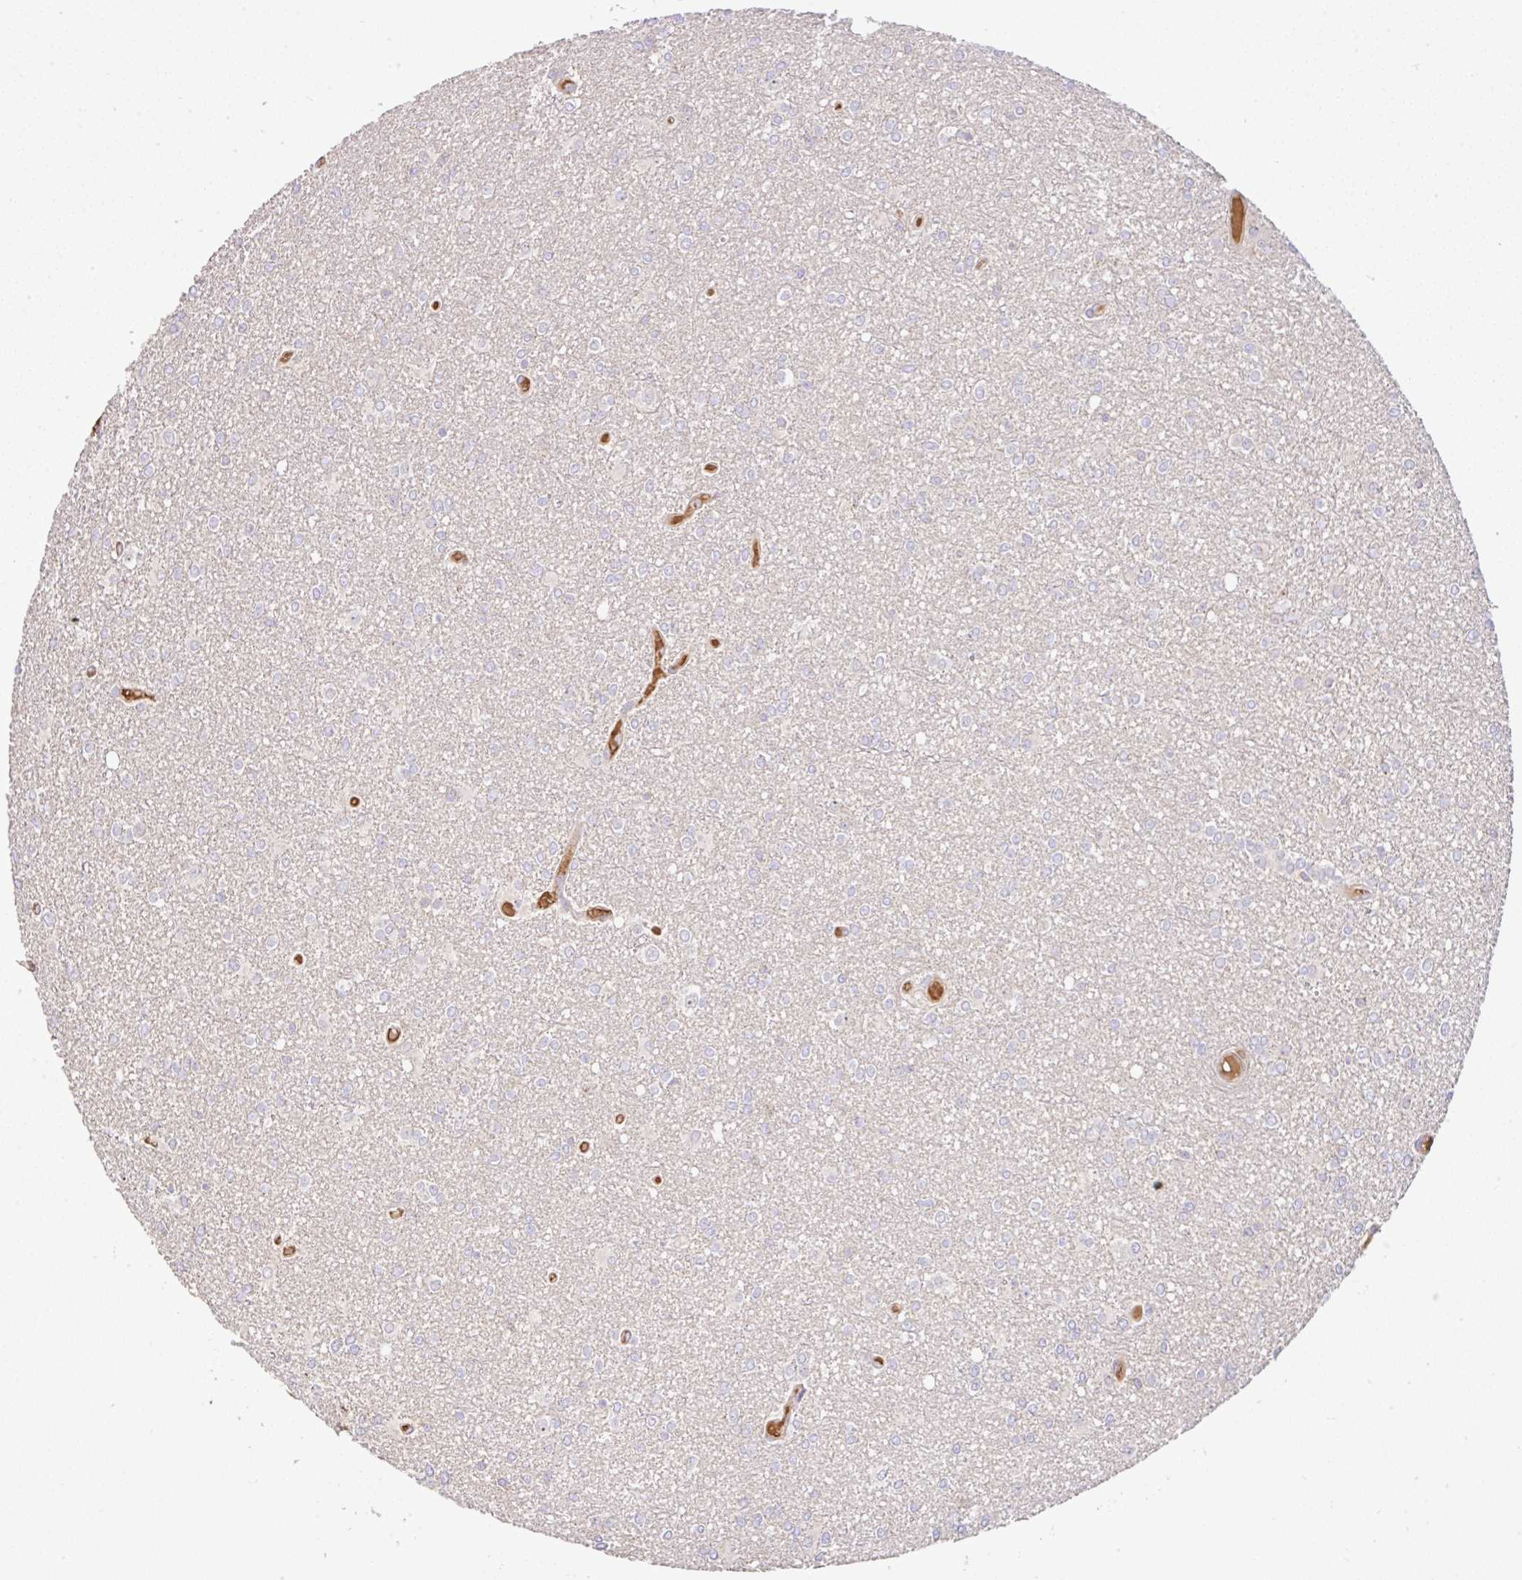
{"staining": {"intensity": "negative", "quantity": "none", "location": "none"}, "tissue": "glioma", "cell_type": "Tumor cells", "image_type": "cancer", "snomed": [{"axis": "morphology", "description": "Glioma, malignant, High grade"}, {"axis": "topography", "description": "Brain"}], "caption": "Tumor cells show no significant staining in glioma.", "gene": "C1QTNF9B", "patient": {"sex": "male", "age": 48}}